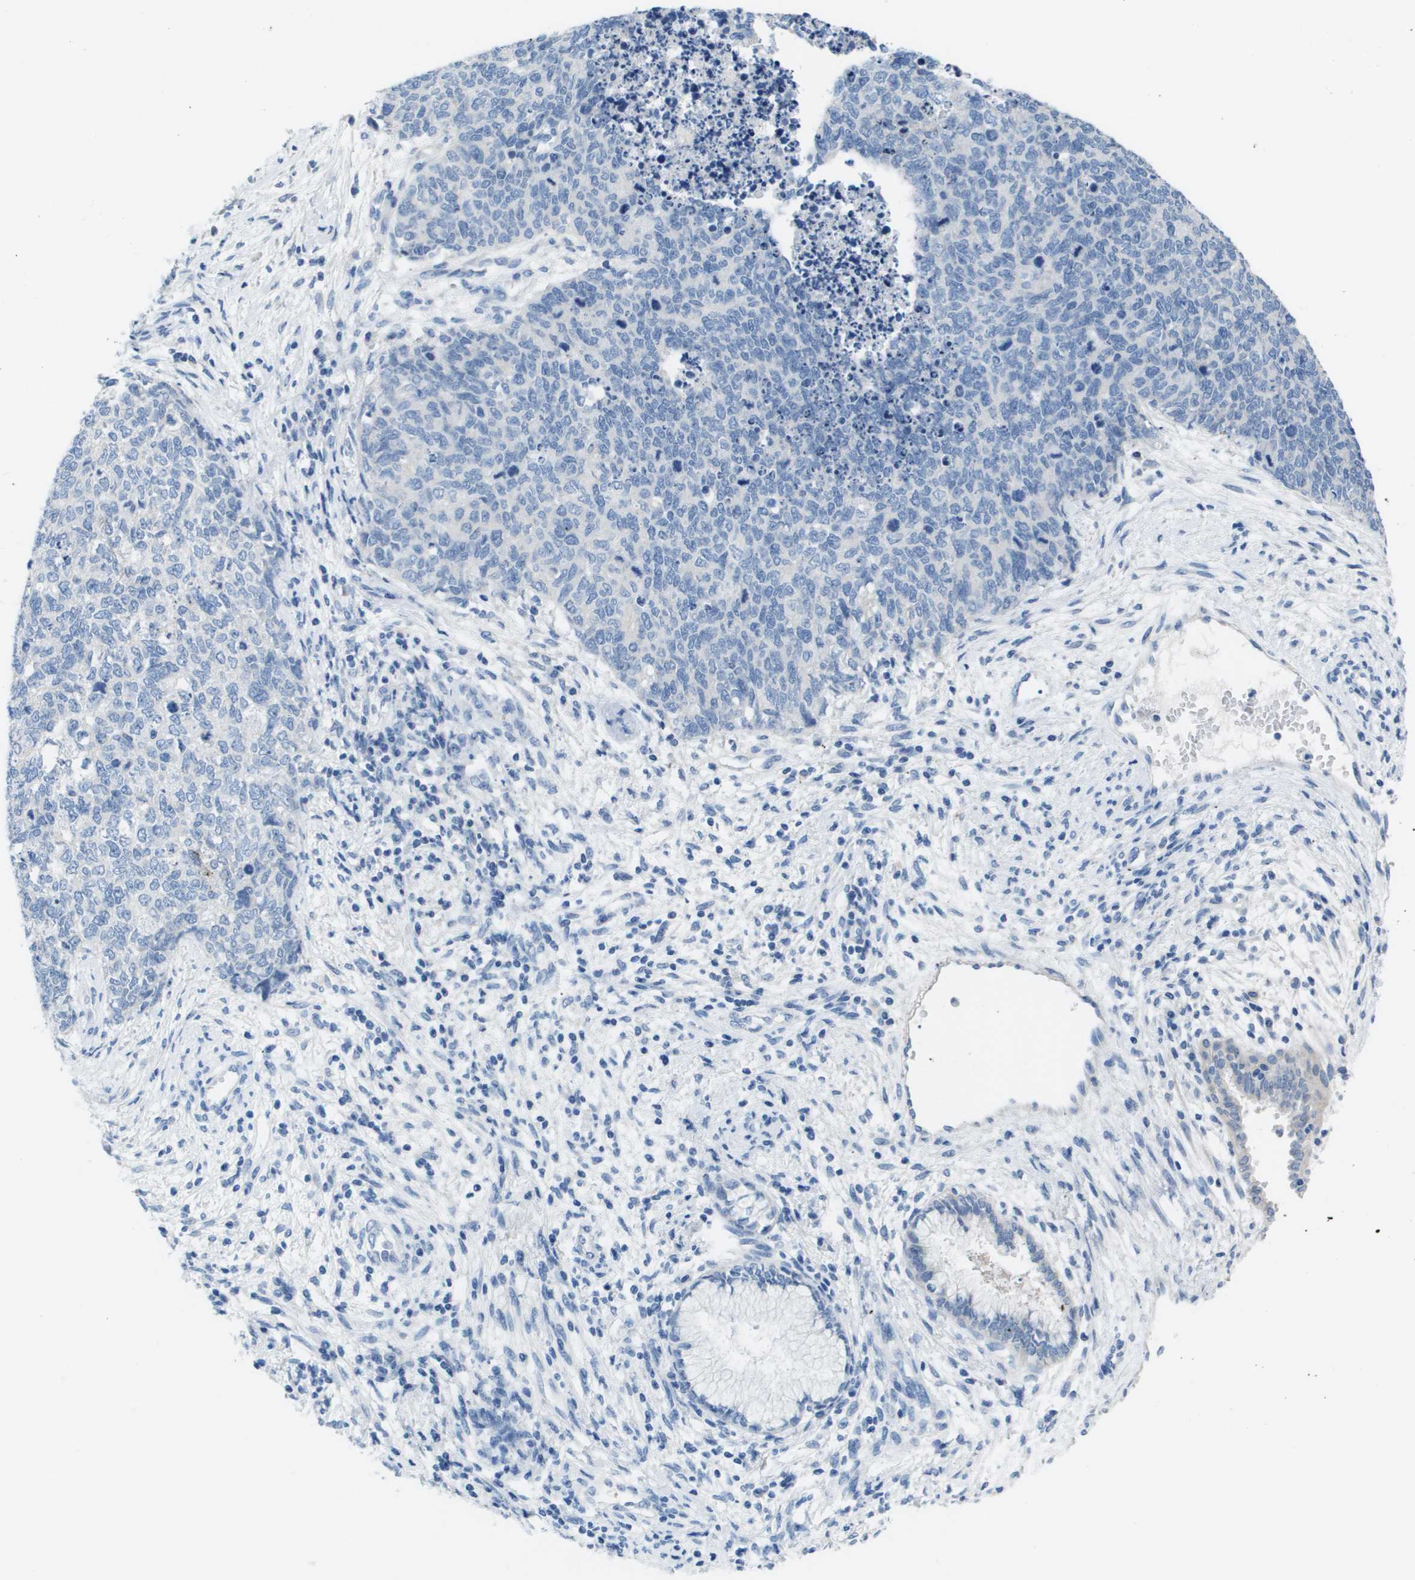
{"staining": {"intensity": "negative", "quantity": "none", "location": "none"}, "tissue": "cervical cancer", "cell_type": "Tumor cells", "image_type": "cancer", "snomed": [{"axis": "morphology", "description": "Squamous cell carcinoma, NOS"}, {"axis": "topography", "description": "Cervix"}], "caption": "High magnification brightfield microscopy of cervical cancer stained with DAB (3,3'-diaminobenzidine) (brown) and counterstained with hematoxylin (blue): tumor cells show no significant expression.", "gene": "NCS1", "patient": {"sex": "female", "age": 63}}